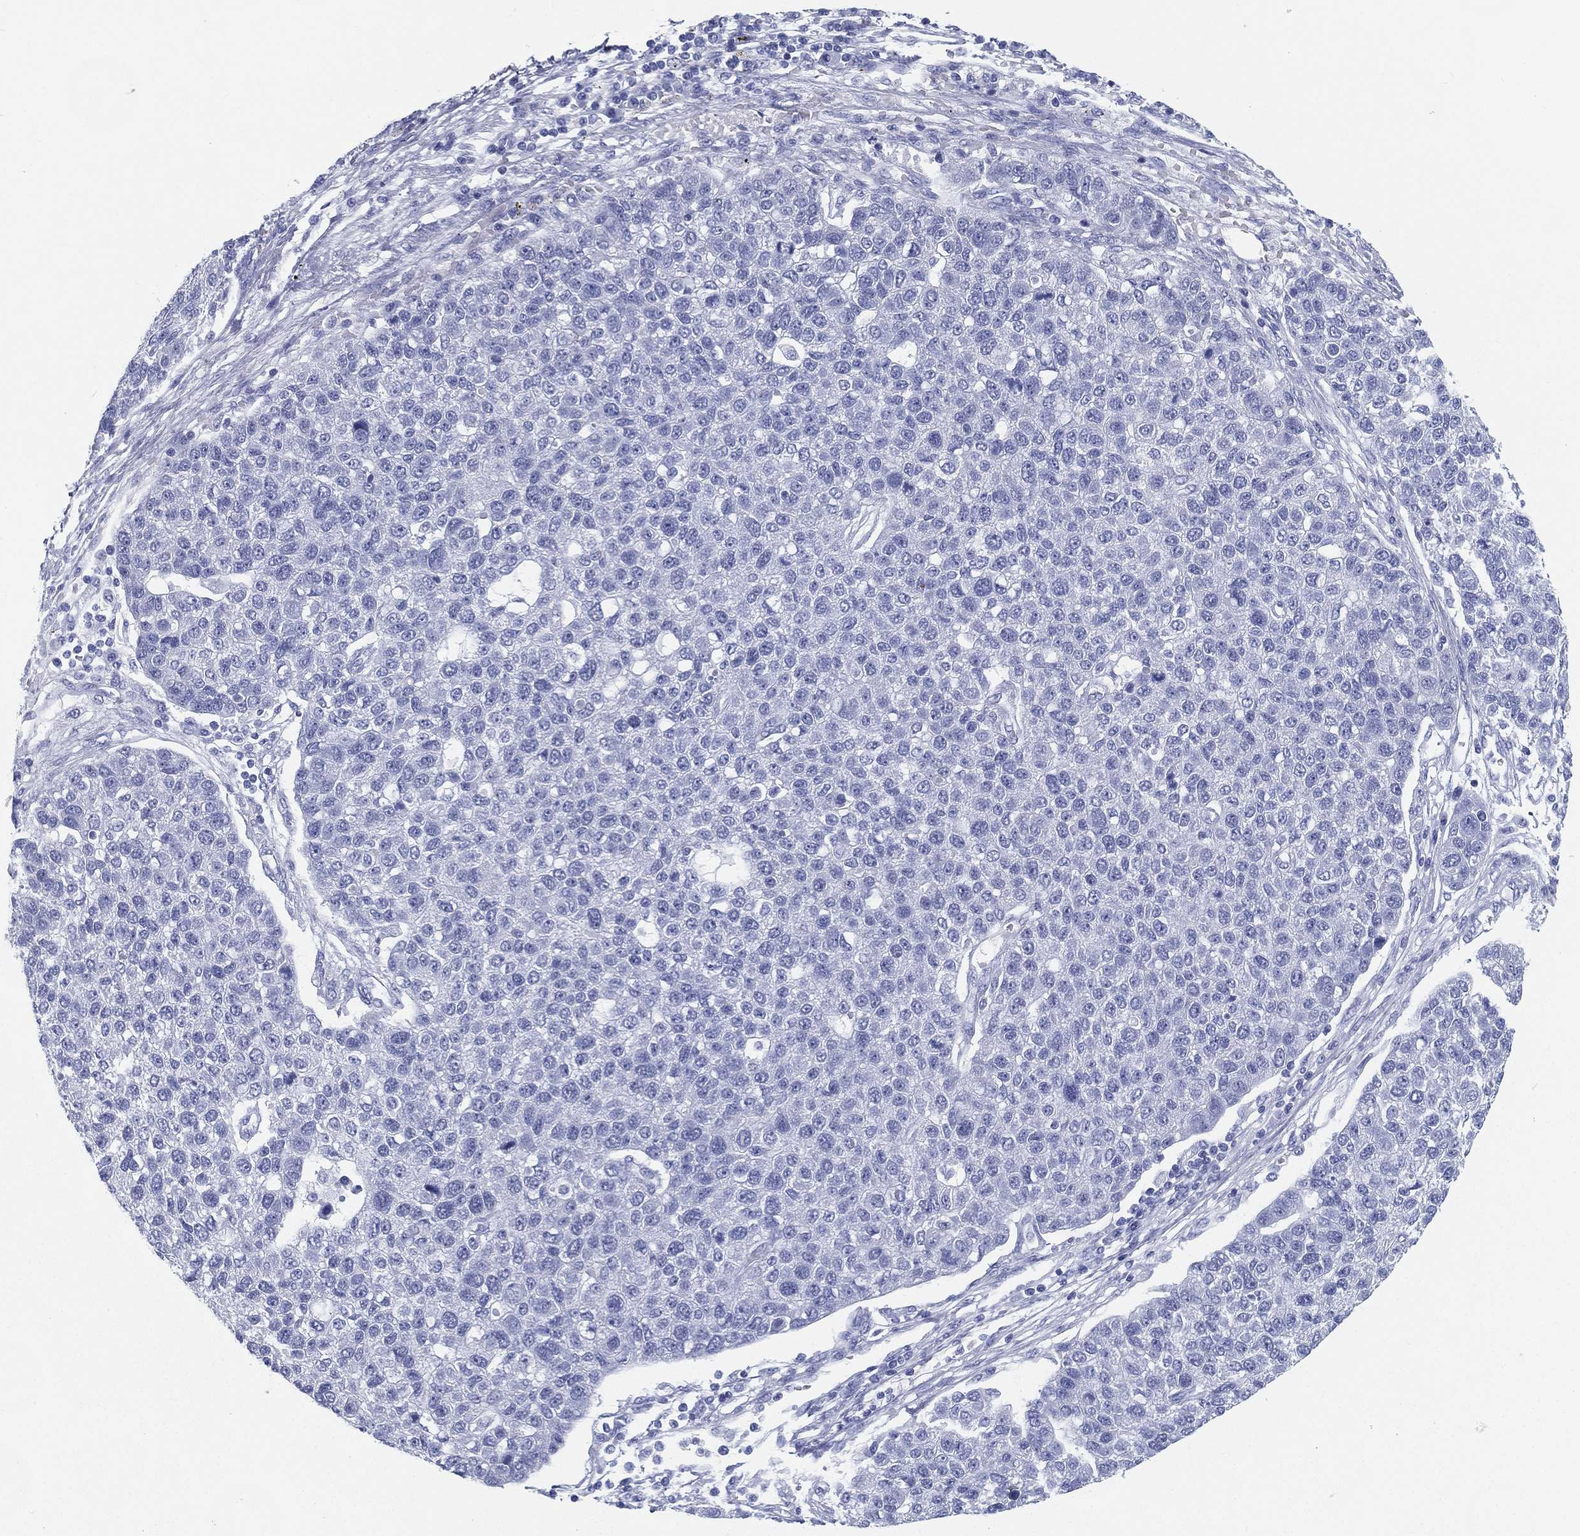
{"staining": {"intensity": "negative", "quantity": "none", "location": "none"}, "tissue": "pancreatic cancer", "cell_type": "Tumor cells", "image_type": "cancer", "snomed": [{"axis": "morphology", "description": "Adenocarcinoma, NOS"}, {"axis": "topography", "description": "Pancreas"}], "caption": "High magnification brightfield microscopy of pancreatic adenocarcinoma stained with DAB (brown) and counterstained with hematoxylin (blue): tumor cells show no significant staining. The staining is performed using DAB brown chromogen with nuclei counter-stained in using hematoxylin.", "gene": "ATP1B2", "patient": {"sex": "female", "age": 61}}